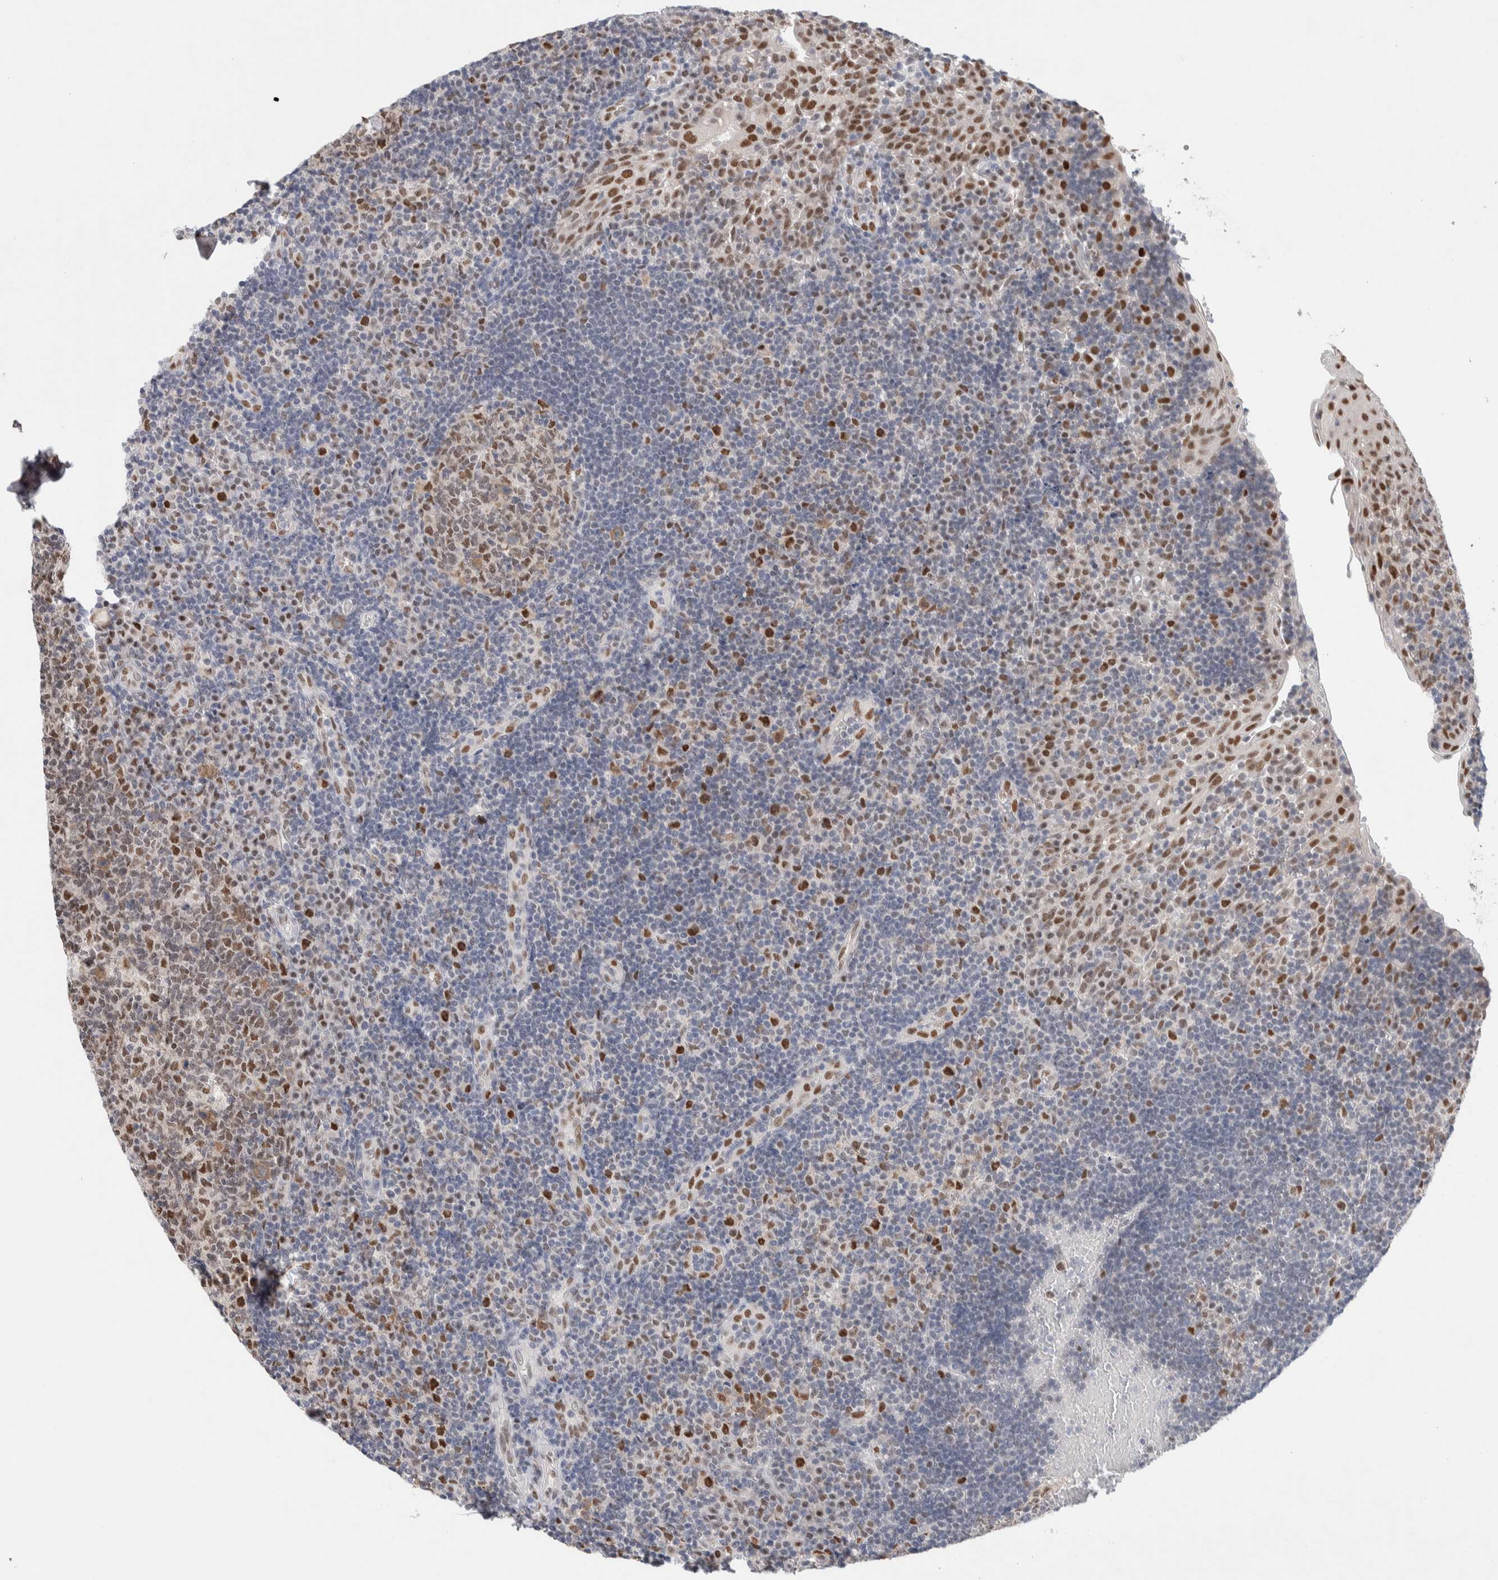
{"staining": {"intensity": "moderate", "quantity": ">75%", "location": "nuclear"}, "tissue": "tonsil", "cell_type": "Germinal center cells", "image_type": "normal", "snomed": [{"axis": "morphology", "description": "Normal tissue, NOS"}, {"axis": "topography", "description": "Tonsil"}], "caption": "Immunohistochemistry (IHC) of normal tonsil shows medium levels of moderate nuclear expression in about >75% of germinal center cells. (Brightfield microscopy of DAB IHC at high magnification).", "gene": "PRMT1", "patient": {"sex": "female", "age": 40}}